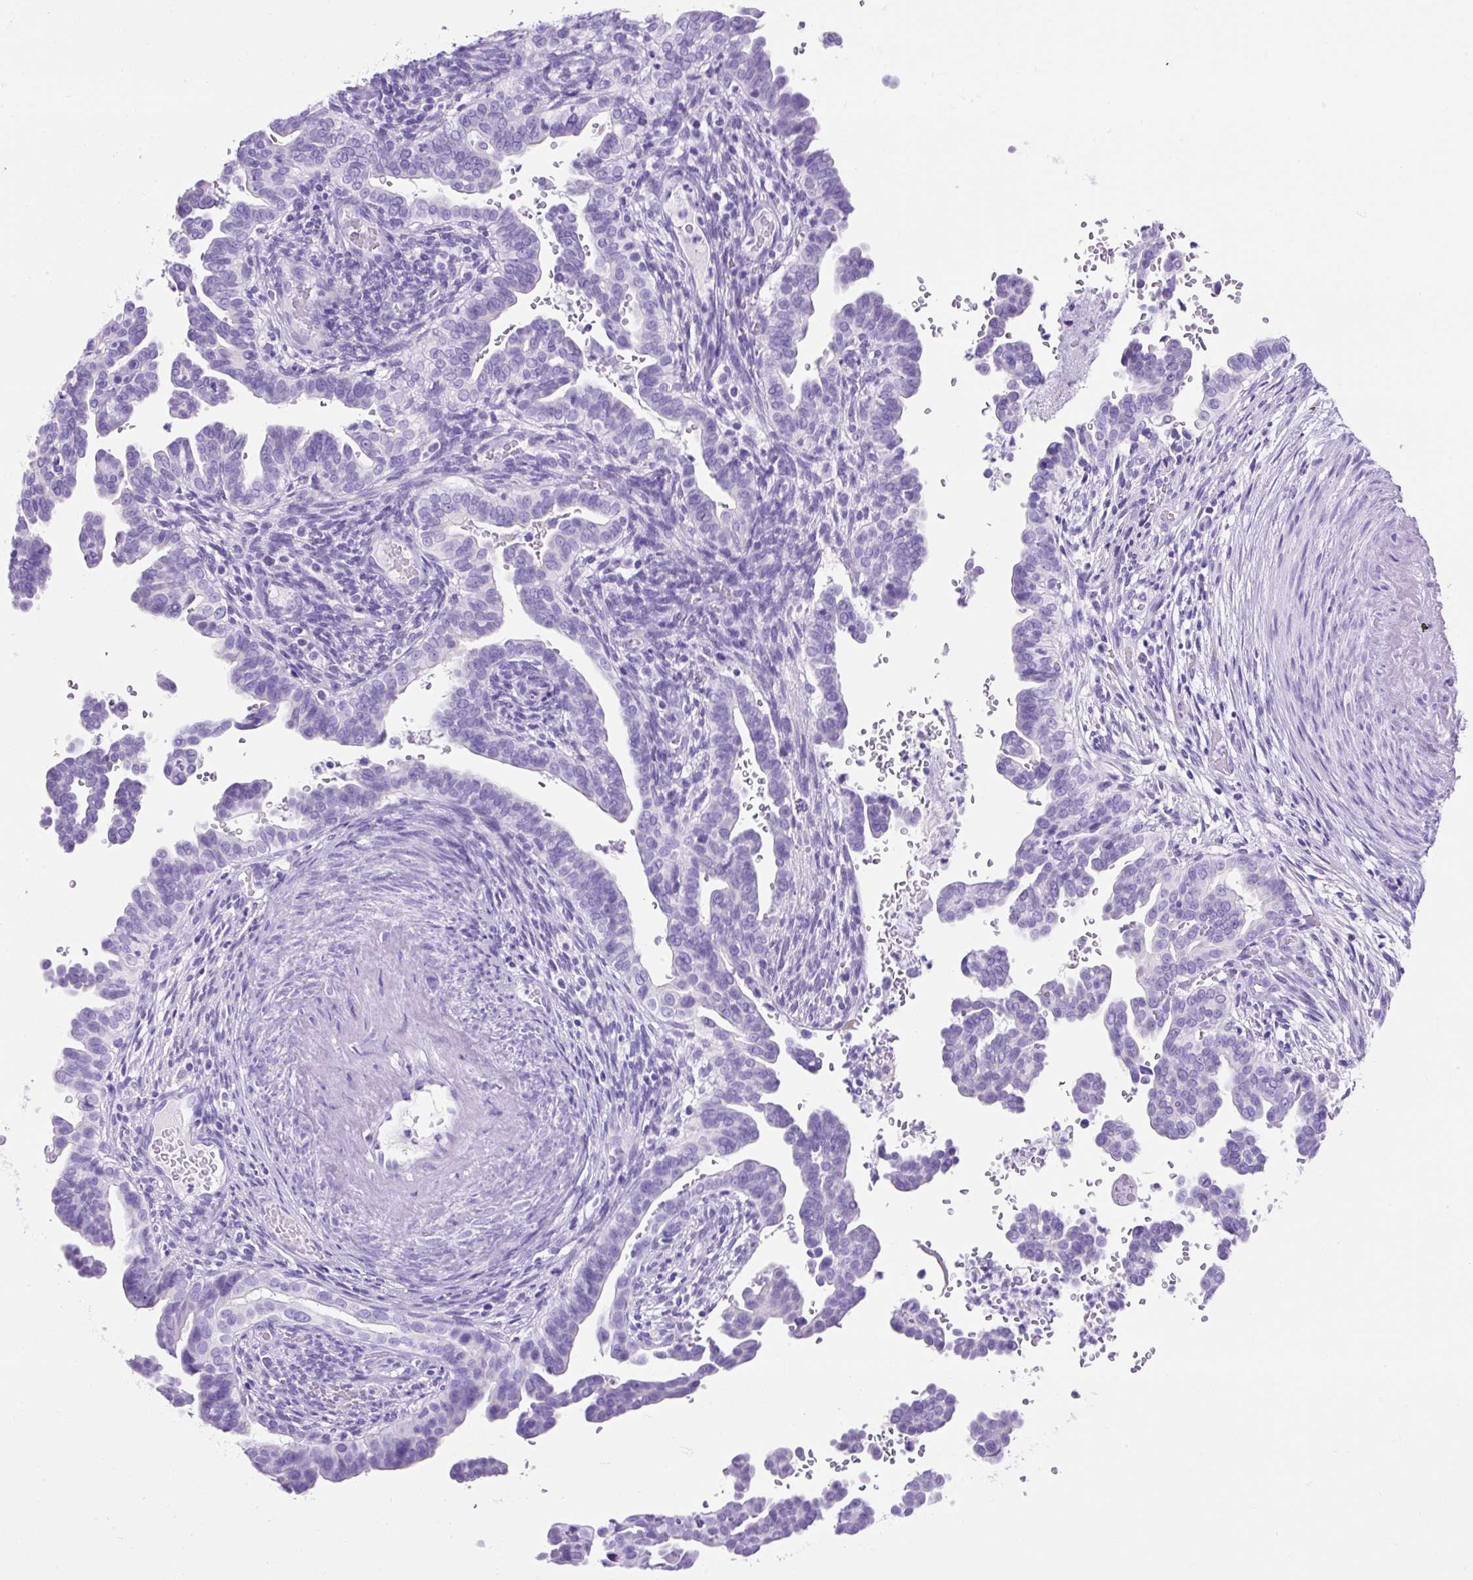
{"staining": {"intensity": "negative", "quantity": "none", "location": "none"}, "tissue": "cervical cancer", "cell_type": "Tumor cells", "image_type": "cancer", "snomed": [{"axis": "morphology", "description": "Adenocarcinoma, NOS"}, {"axis": "morphology", "description": "Adenocarcinoma, Low grade"}, {"axis": "topography", "description": "Cervix"}], "caption": "Protein analysis of cervical cancer shows no significant positivity in tumor cells.", "gene": "KRT12", "patient": {"sex": "female", "age": 35}}